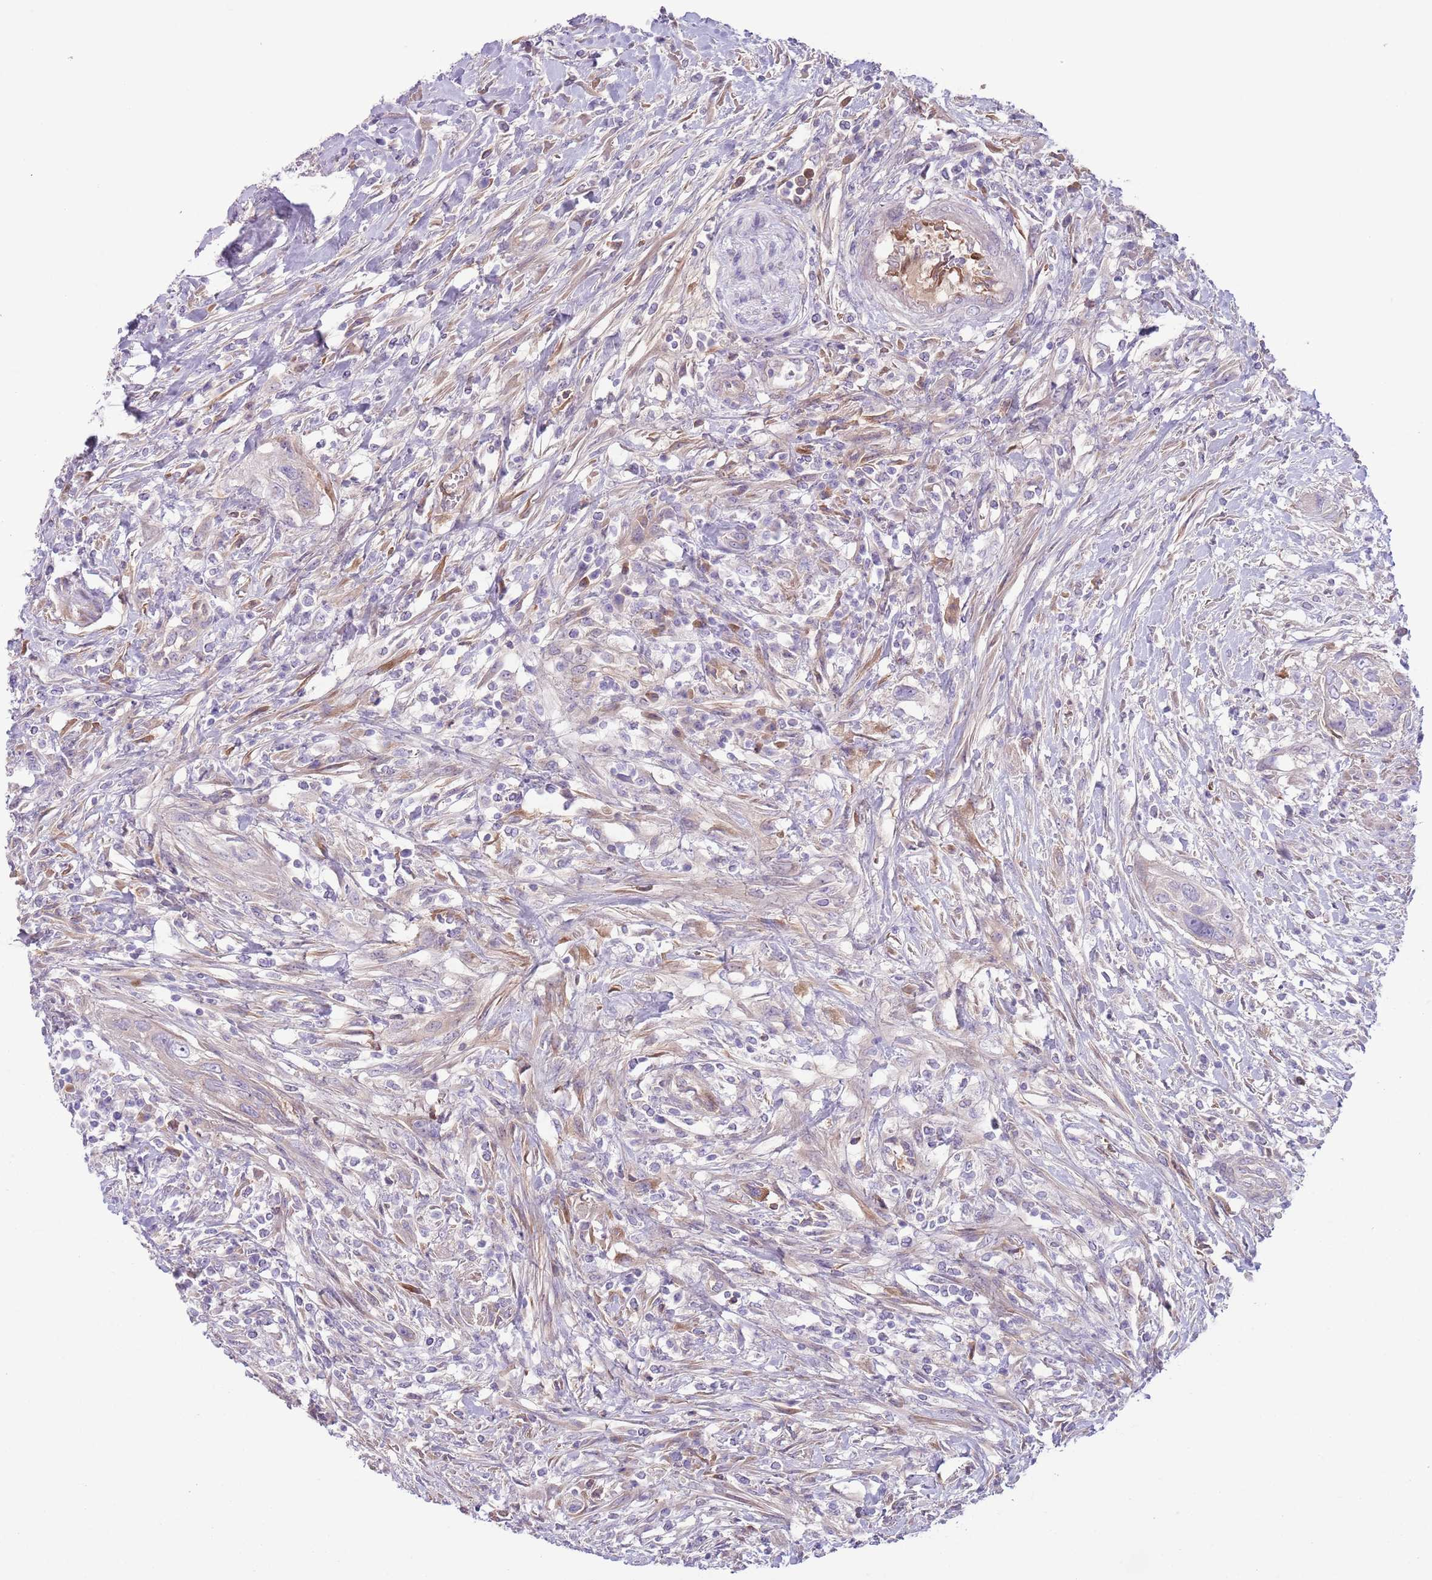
{"staining": {"intensity": "negative", "quantity": "none", "location": "none"}, "tissue": "urothelial cancer", "cell_type": "Tumor cells", "image_type": "cancer", "snomed": [{"axis": "morphology", "description": "Urothelial carcinoma, High grade"}, {"axis": "topography", "description": "Urinary bladder"}], "caption": "This is an IHC photomicrograph of human urothelial carcinoma (high-grade). There is no positivity in tumor cells.", "gene": "CFH", "patient": {"sex": "female", "age": 60}}